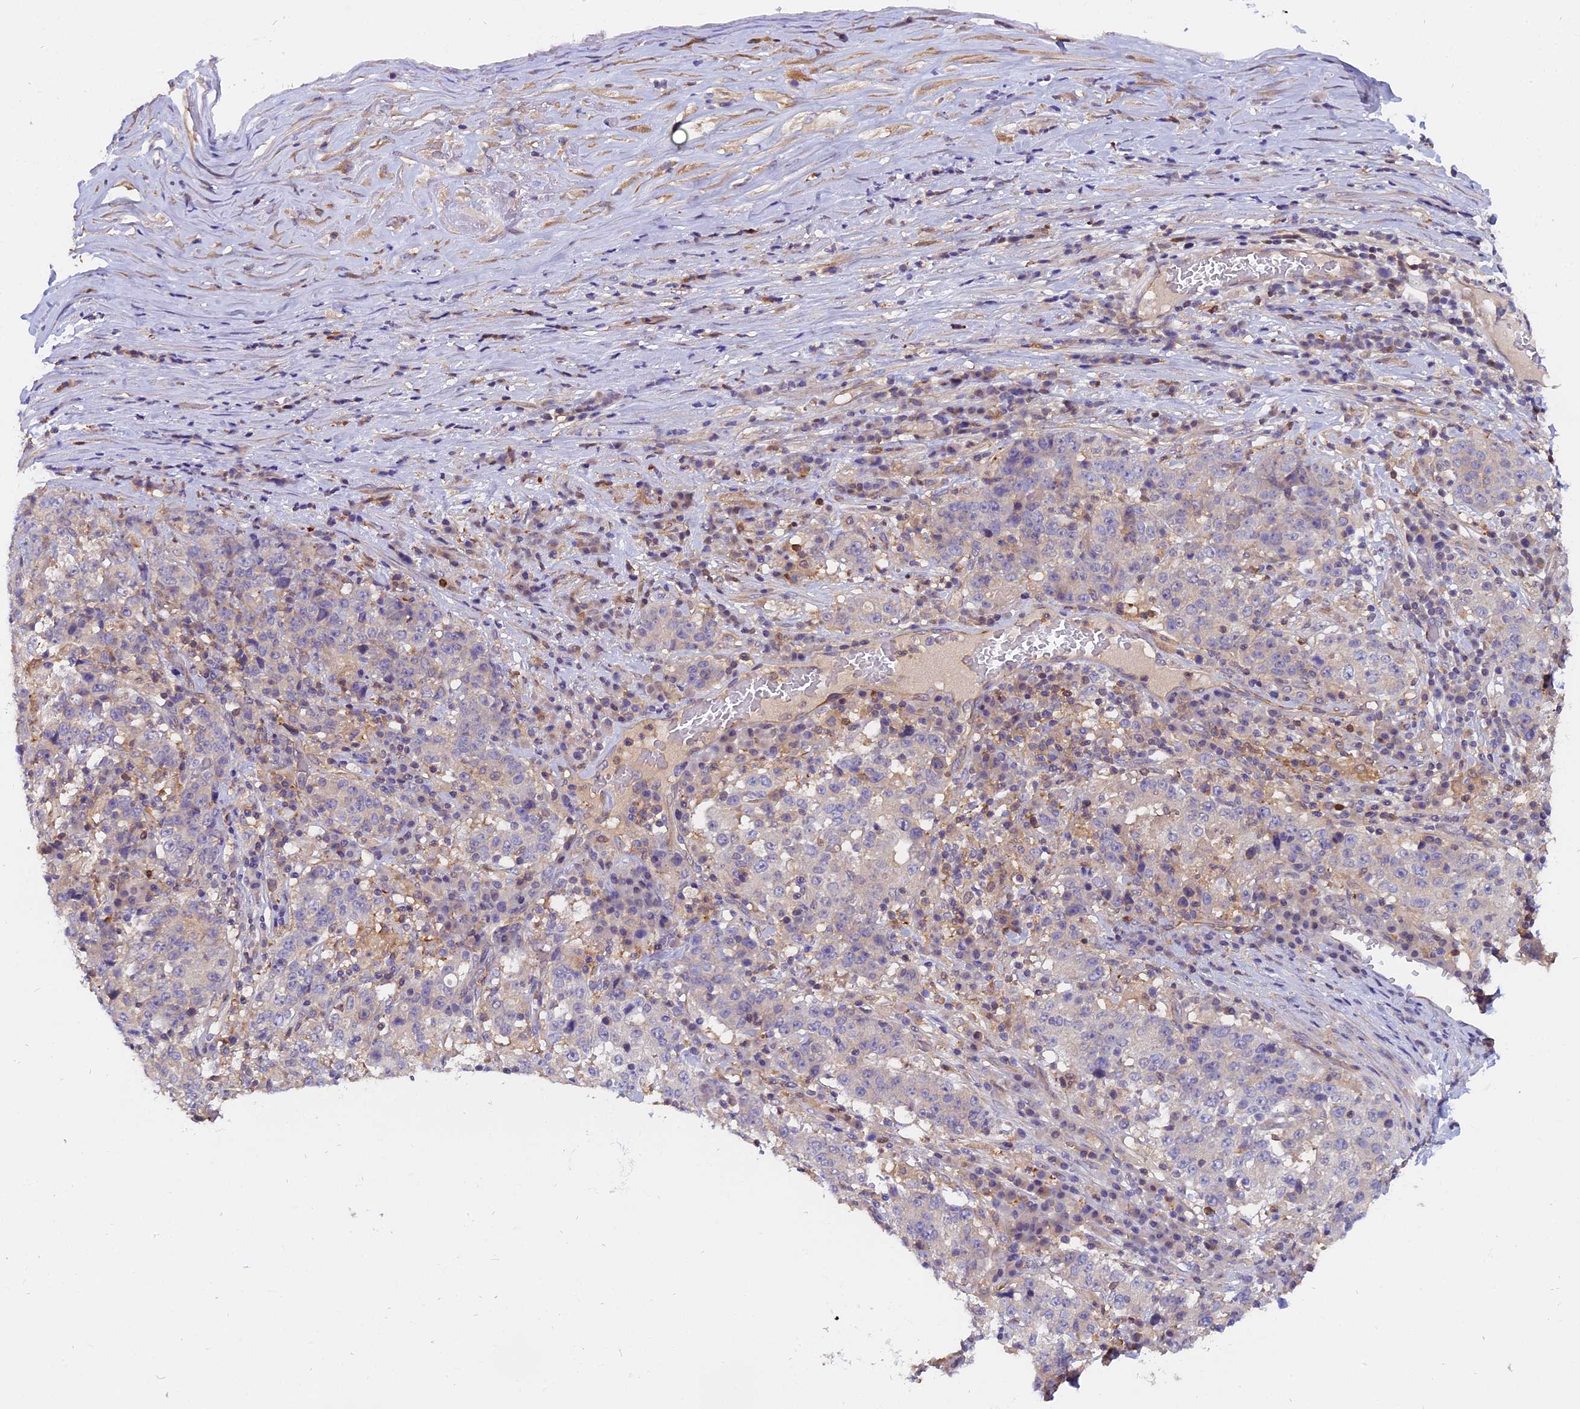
{"staining": {"intensity": "negative", "quantity": "none", "location": "none"}, "tissue": "stomach cancer", "cell_type": "Tumor cells", "image_type": "cancer", "snomed": [{"axis": "morphology", "description": "Adenocarcinoma, NOS"}, {"axis": "topography", "description": "Stomach"}], "caption": "Immunohistochemical staining of human stomach cancer displays no significant expression in tumor cells.", "gene": "FAM118B", "patient": {"sex": "male", "age": 59}}